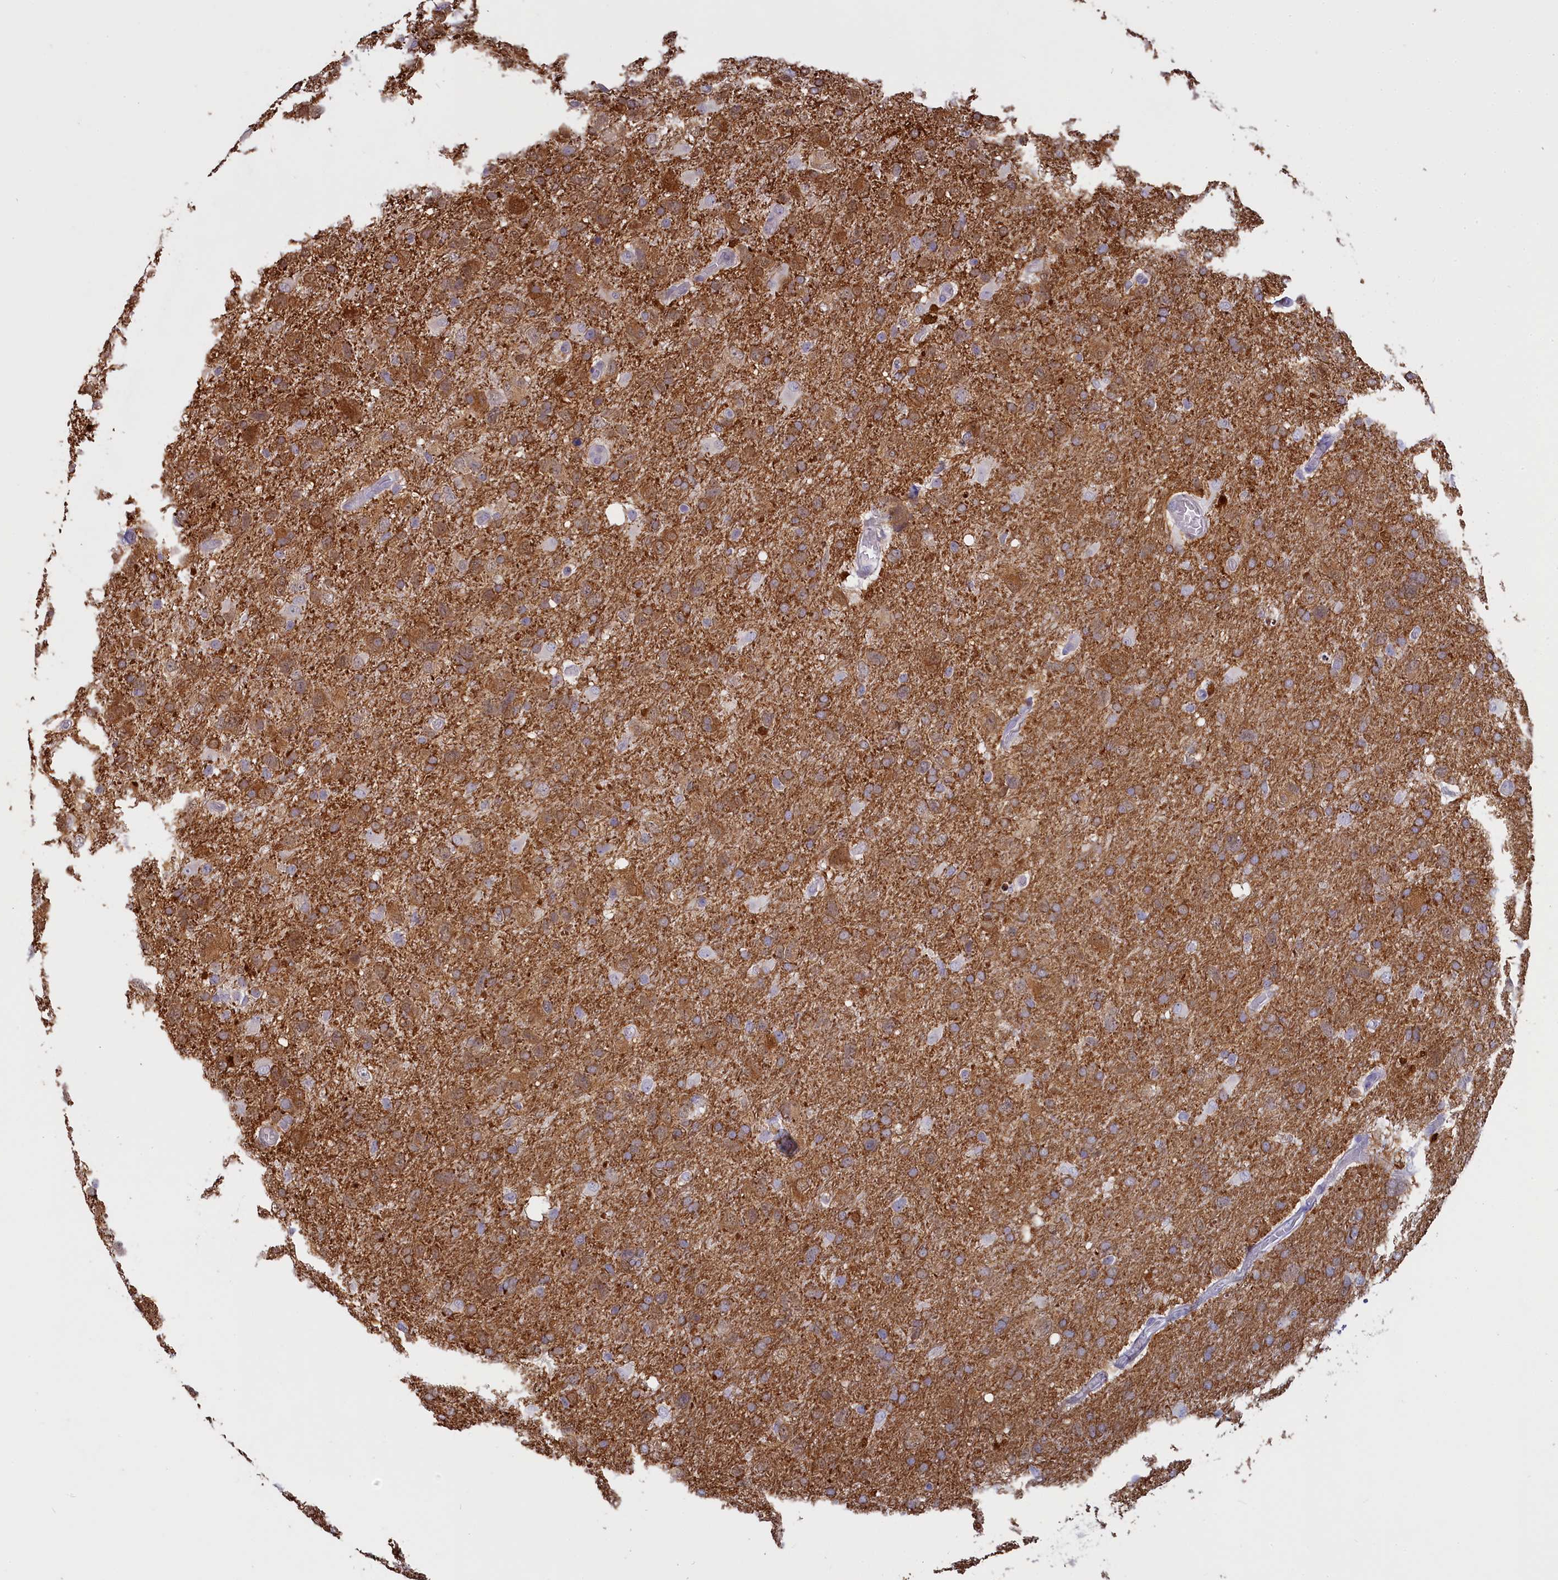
{"staining": {"intensity": "moderate", "quantity": "25%-75%", "location": "cytoplasmic/membranous,nuclear"}, "tissue": "glioma", "cell_type": "Tumor cells", "image_type": "cancer", "snomed": [{"axis": "morphology", "description": "Glioma, malignant, High grade"}, {"axis": "topography", "description": "Brain"}], "caption": "IHC image of neoplastic tissue: glioma stained using immunohistochemistry exhibits medium levels of moderate protein expression localized specifically in the cytoplasmic/membranous and nuclear of tumor cells, appearing as a cytoplasmic/membranous and nuclear brown color.", "gene": "UCHL3", "patient": {"sex": "male", "age": 61}}